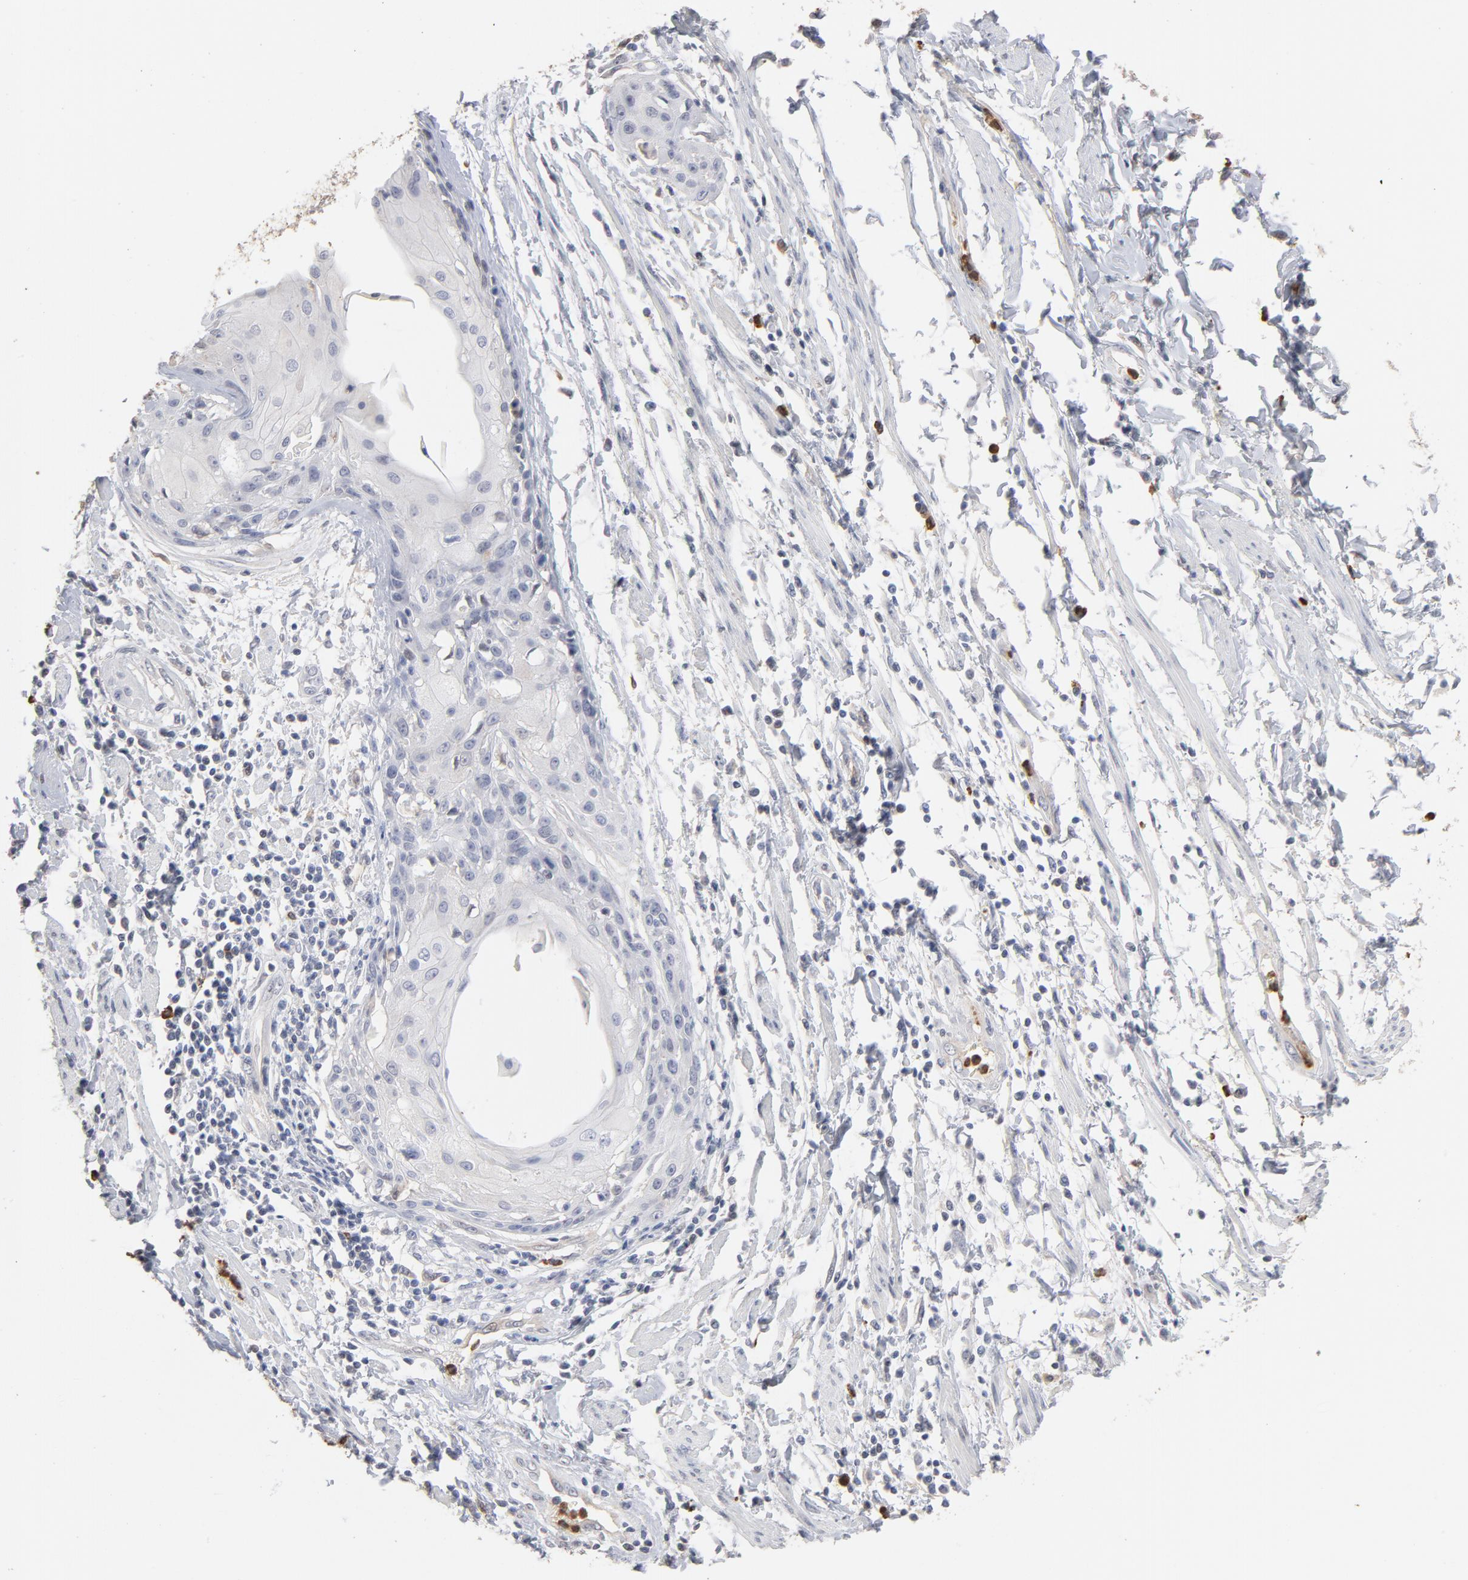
{"staining": {"intensity": "negative", "quantity": "none", "location": "none"}, "tissue": "cervical cancer", "cell_type": "Tumor cells", "image_type": "cancer", "snomed": [{"axis": "morphology", "description": "Squamous cell carcinoma, NOS"}, {"axis": "topography", "description": "Cervix"}], "caption": "Human cervical cancer (squamous cell carcinoma) stained for a protein using immunohistochemistry exhibits no positivity in tumor cells.", "gene": "PNMA1", "patient": {"sex": "female", "age": 57}}